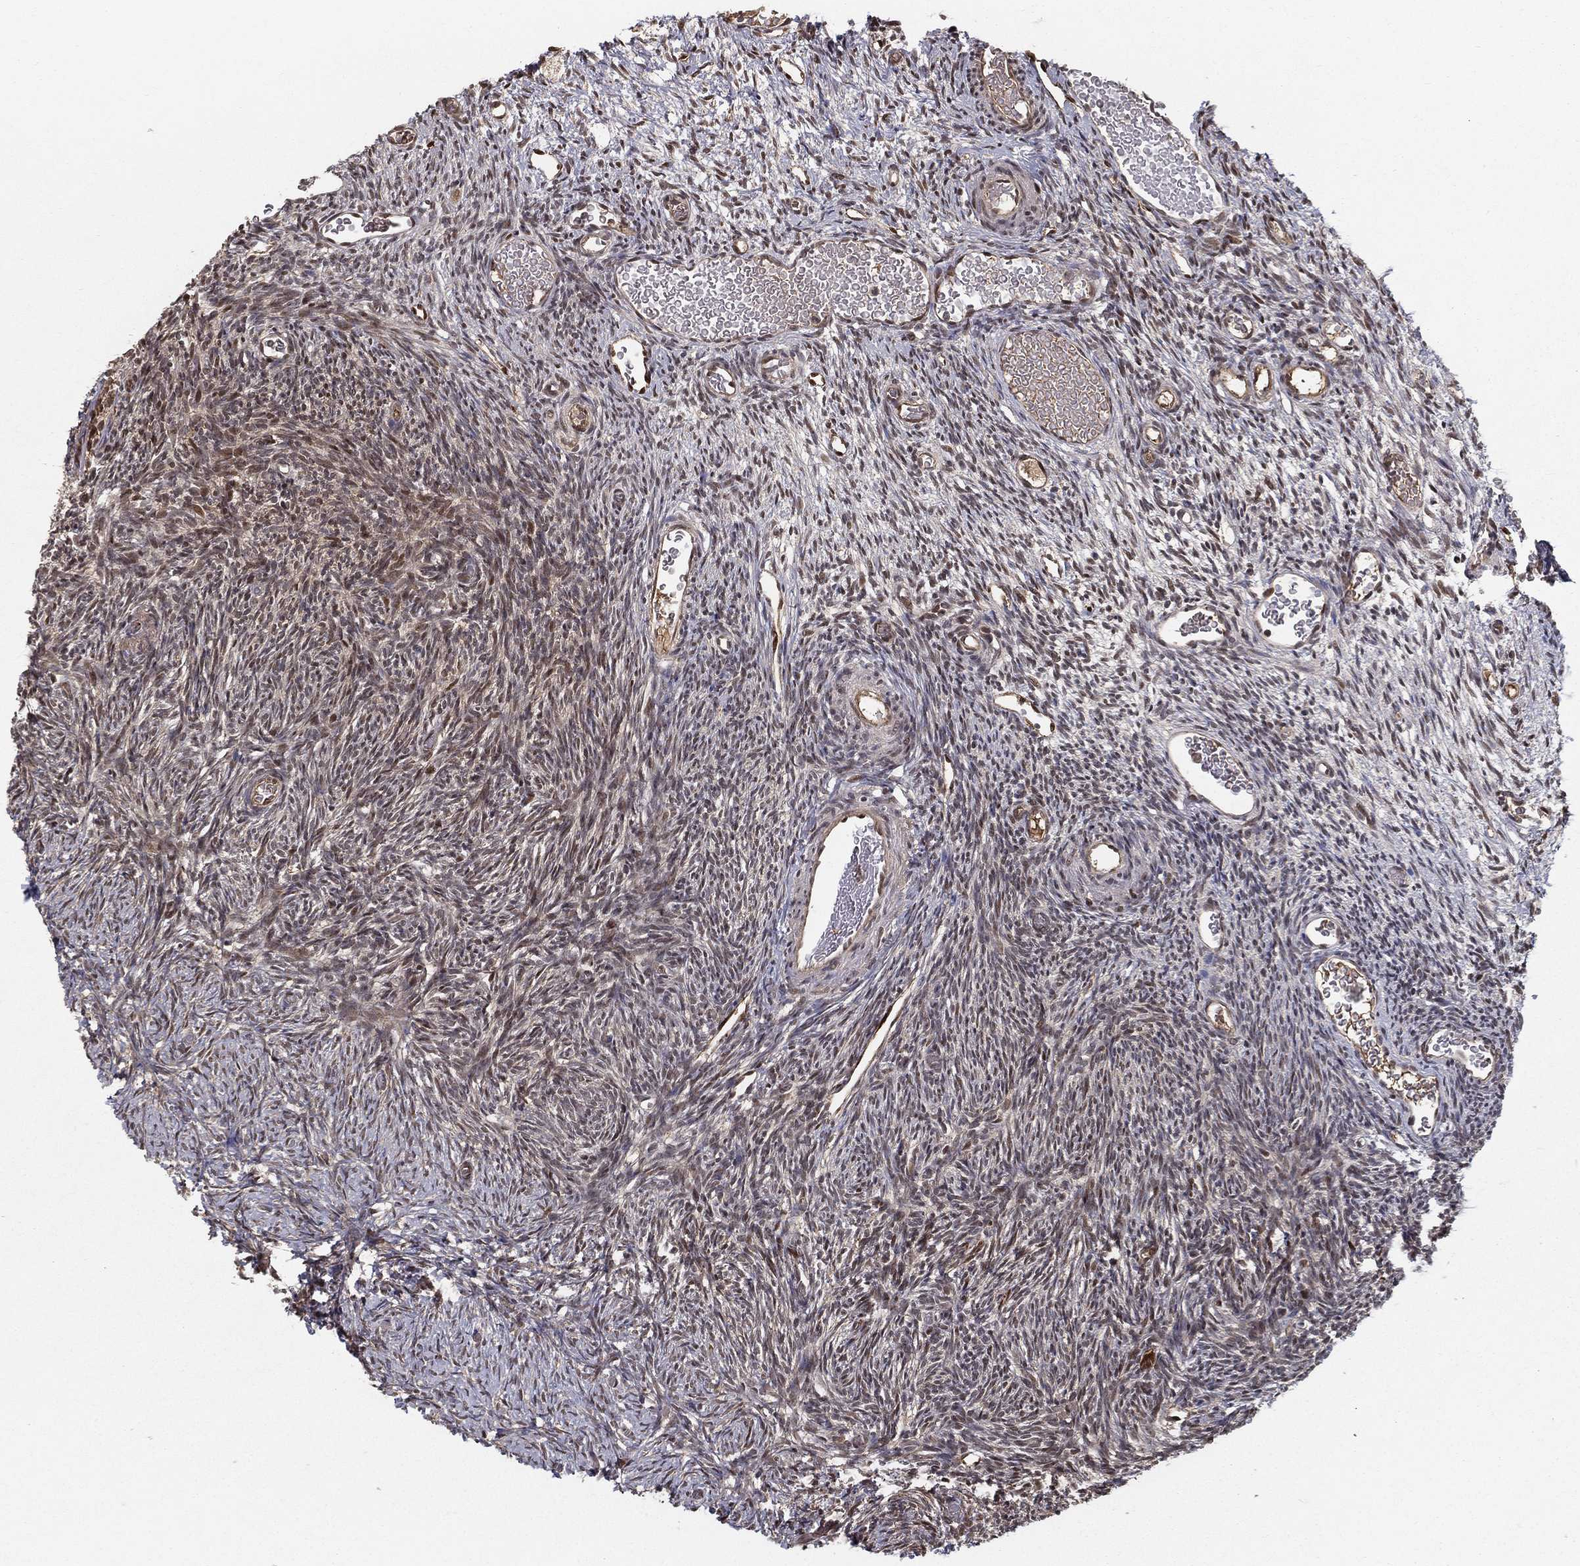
{"staining": {"intensity": "strong", "quantity": ">75%", "location": "cytoplasmic/membranous"}, "tissue": "ovary", "cell_type": "Follicle cells", "image_type": "normal", "snomed": [{"axis": "morphology", "description": "Normal tissue, NOS"}, {"axis": "topography", "description": "Ovary"}], "caption": "A brown stain labels strong cytoplasmic/membranous staining of a protein in follicle cells of unremarkable ovary.", "gene": "SLC6A6", "patient": {"sex": "female", "age": 39}}